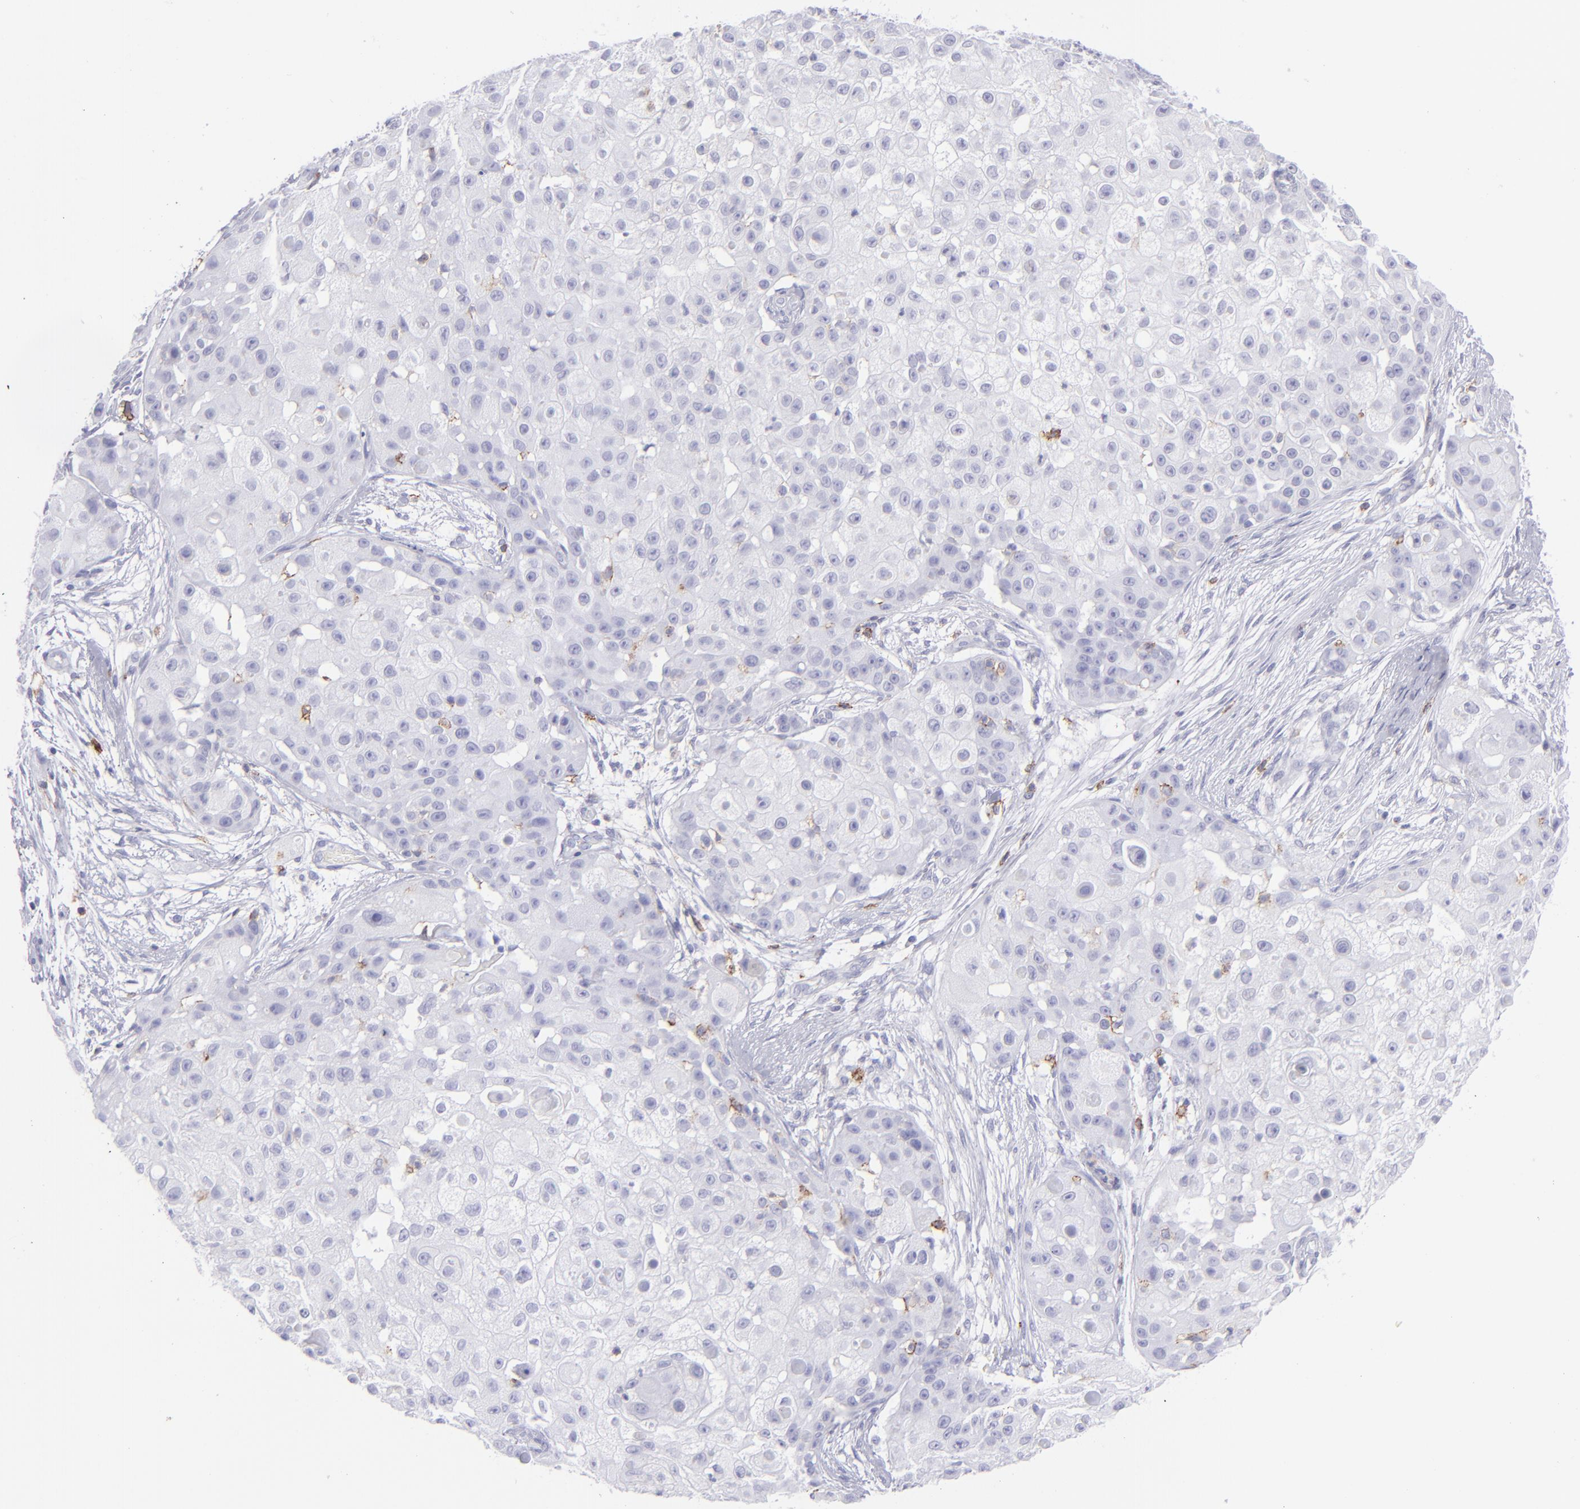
{"staining": {"intensity": "negative", "quantity": "none", "location": "none"}, "tissue": "skin cancer", "cell_type": "Tumor cells", "image_type": "cancer", "snomed": [{"axis": "morphology", "description": "Squamous cell carcinoma, NOS"}, {"axis": "topography", "description": "Skin"}], "caption": "DAB immunohistochemical staining of human skin squamous cell carcinoma displays no significant positivity in tumor cells. Nuclei are stained in blue.", "gene": "SELPLG", "patient": {"sex": "female", "age": 57}}